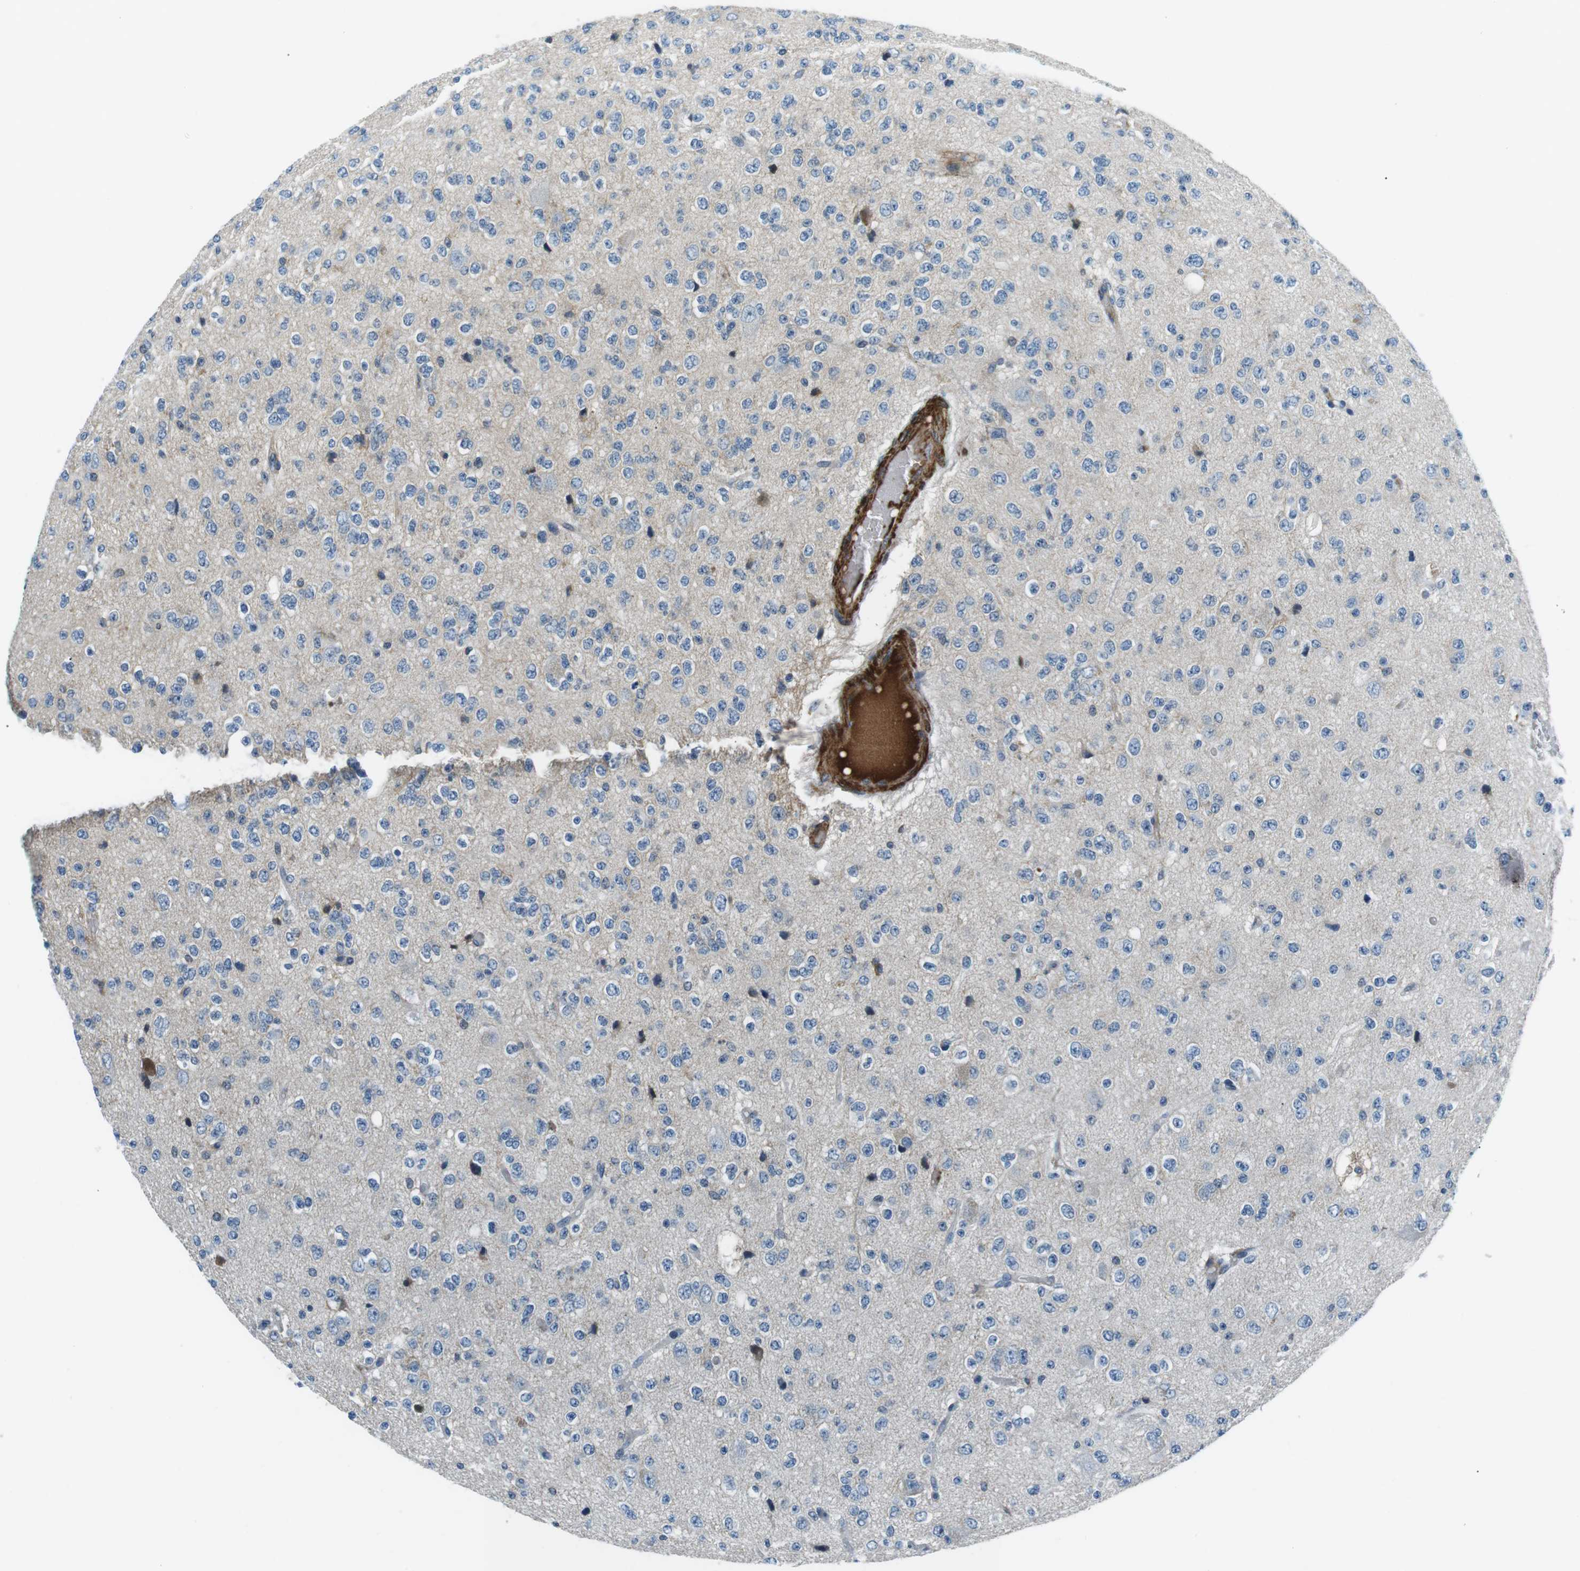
{"staining": {"intensity": "negative", "quantity": "none", "location": "none"}, "tissue": "glioma", "cell_type": "Tumor cells", "image_type": "cancer", "snomed": [{"axis": "morphology", "description": "Glioma, malignant, High grade"}, {"axis": "topography", "description": "pancreas cauda"}], "caption": "This is an immunohistochemistry (IHC) micrograph of glioma. There is no positivity in tumor cells.", "gene": "ARVCF", "patient": {"sex": "male", "age": 60}}